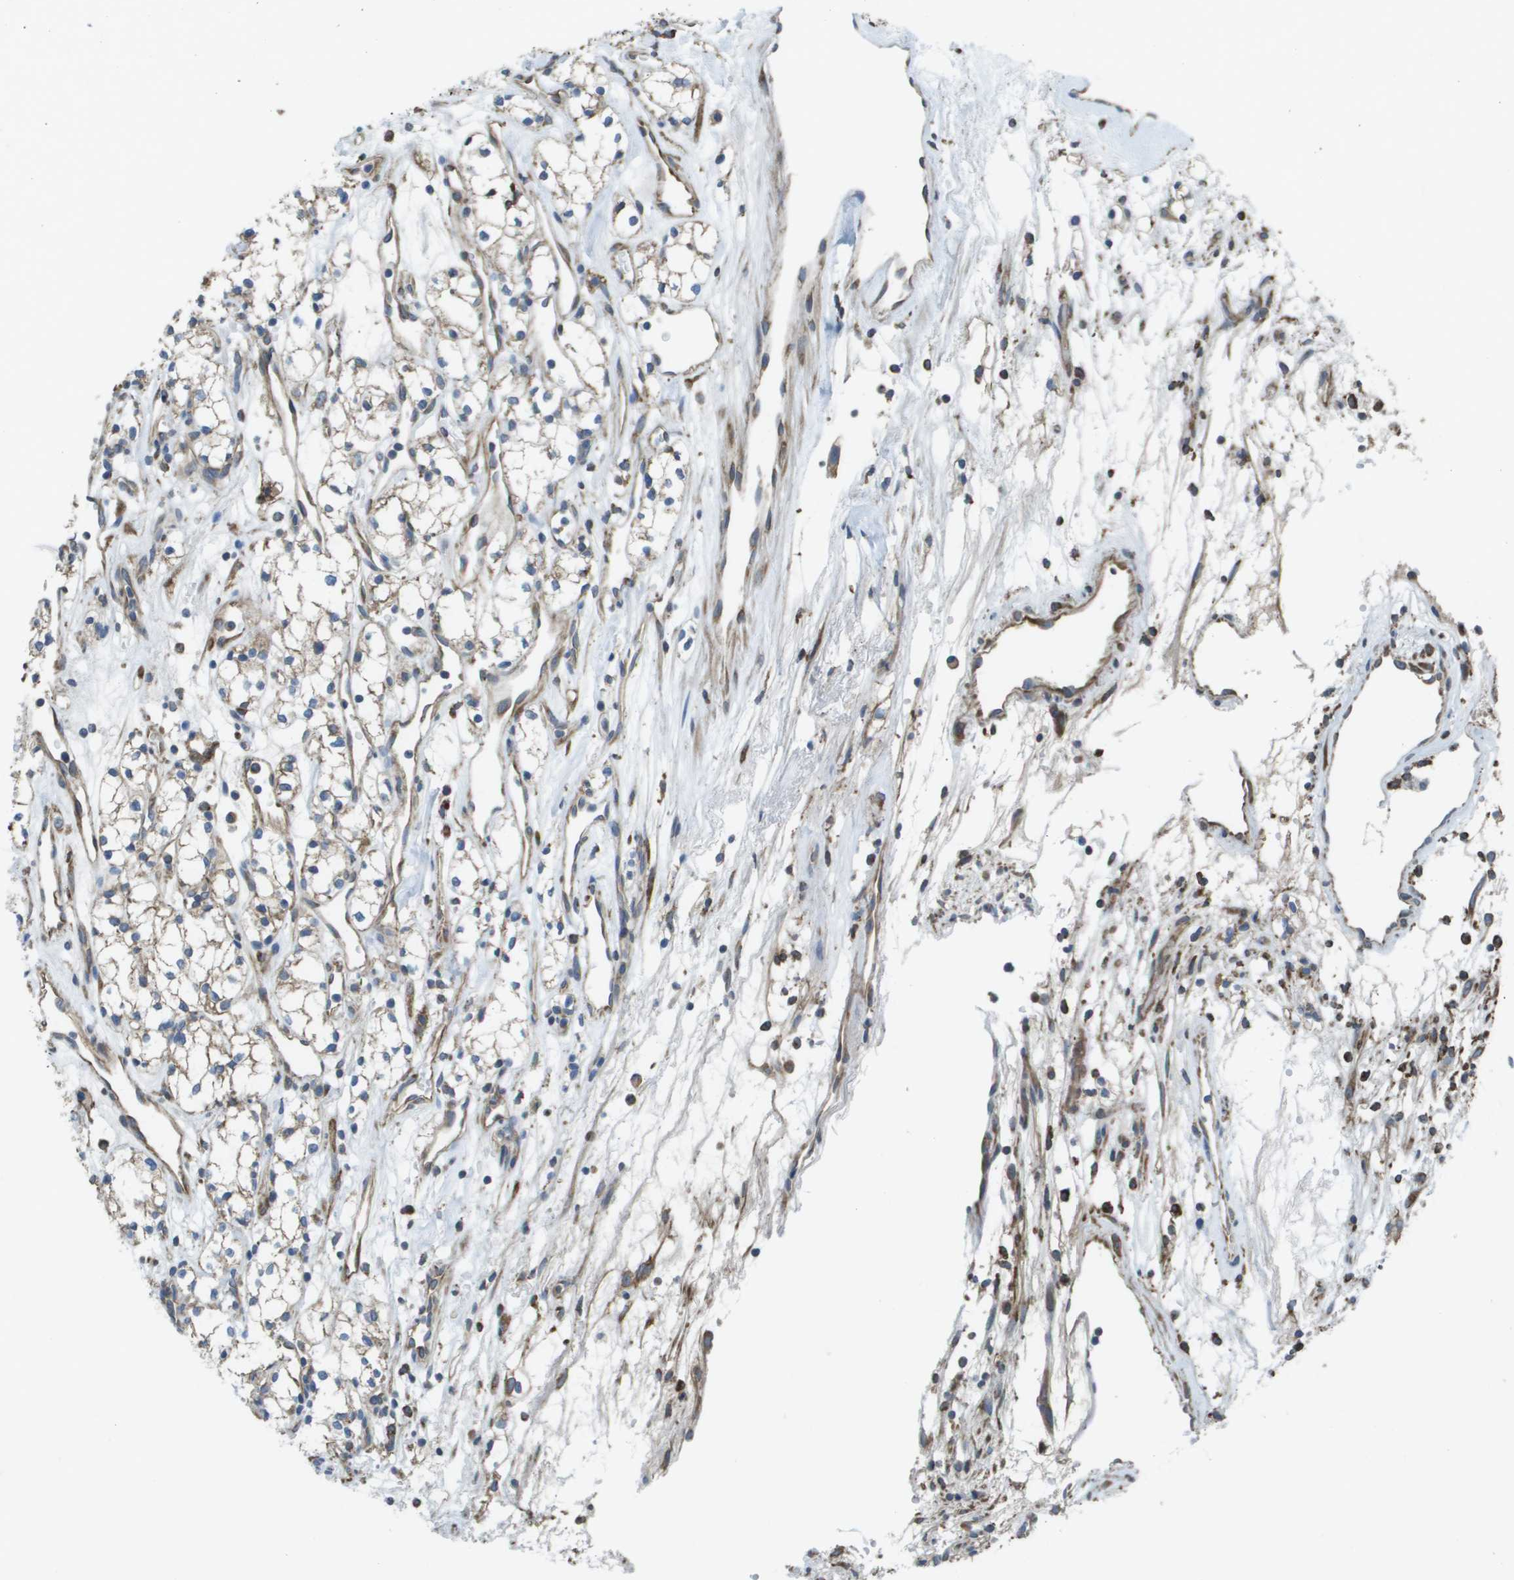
{"staining": {"intensity": "weak", "quantity": "25%-75%", "location": "cytoplasmic/membranous"}, "tissue": "renal cancer", "cell_type": "Tumor cells", "image_type": "cancer", "snomed": [{"axis": "morphology", "description": "Adenocarcinoma, NOS"}, {"axis": "topography", "description": "Kidney"}], "caption": "DAB immunohistochemical staining of adenocarcinoma (renal) shows weak cytoplasmic/membranous protein expression in about 25%-75% of tumor cells.", "gene": "CLCN2", "patient": {"sex": "male", "age": 59}}